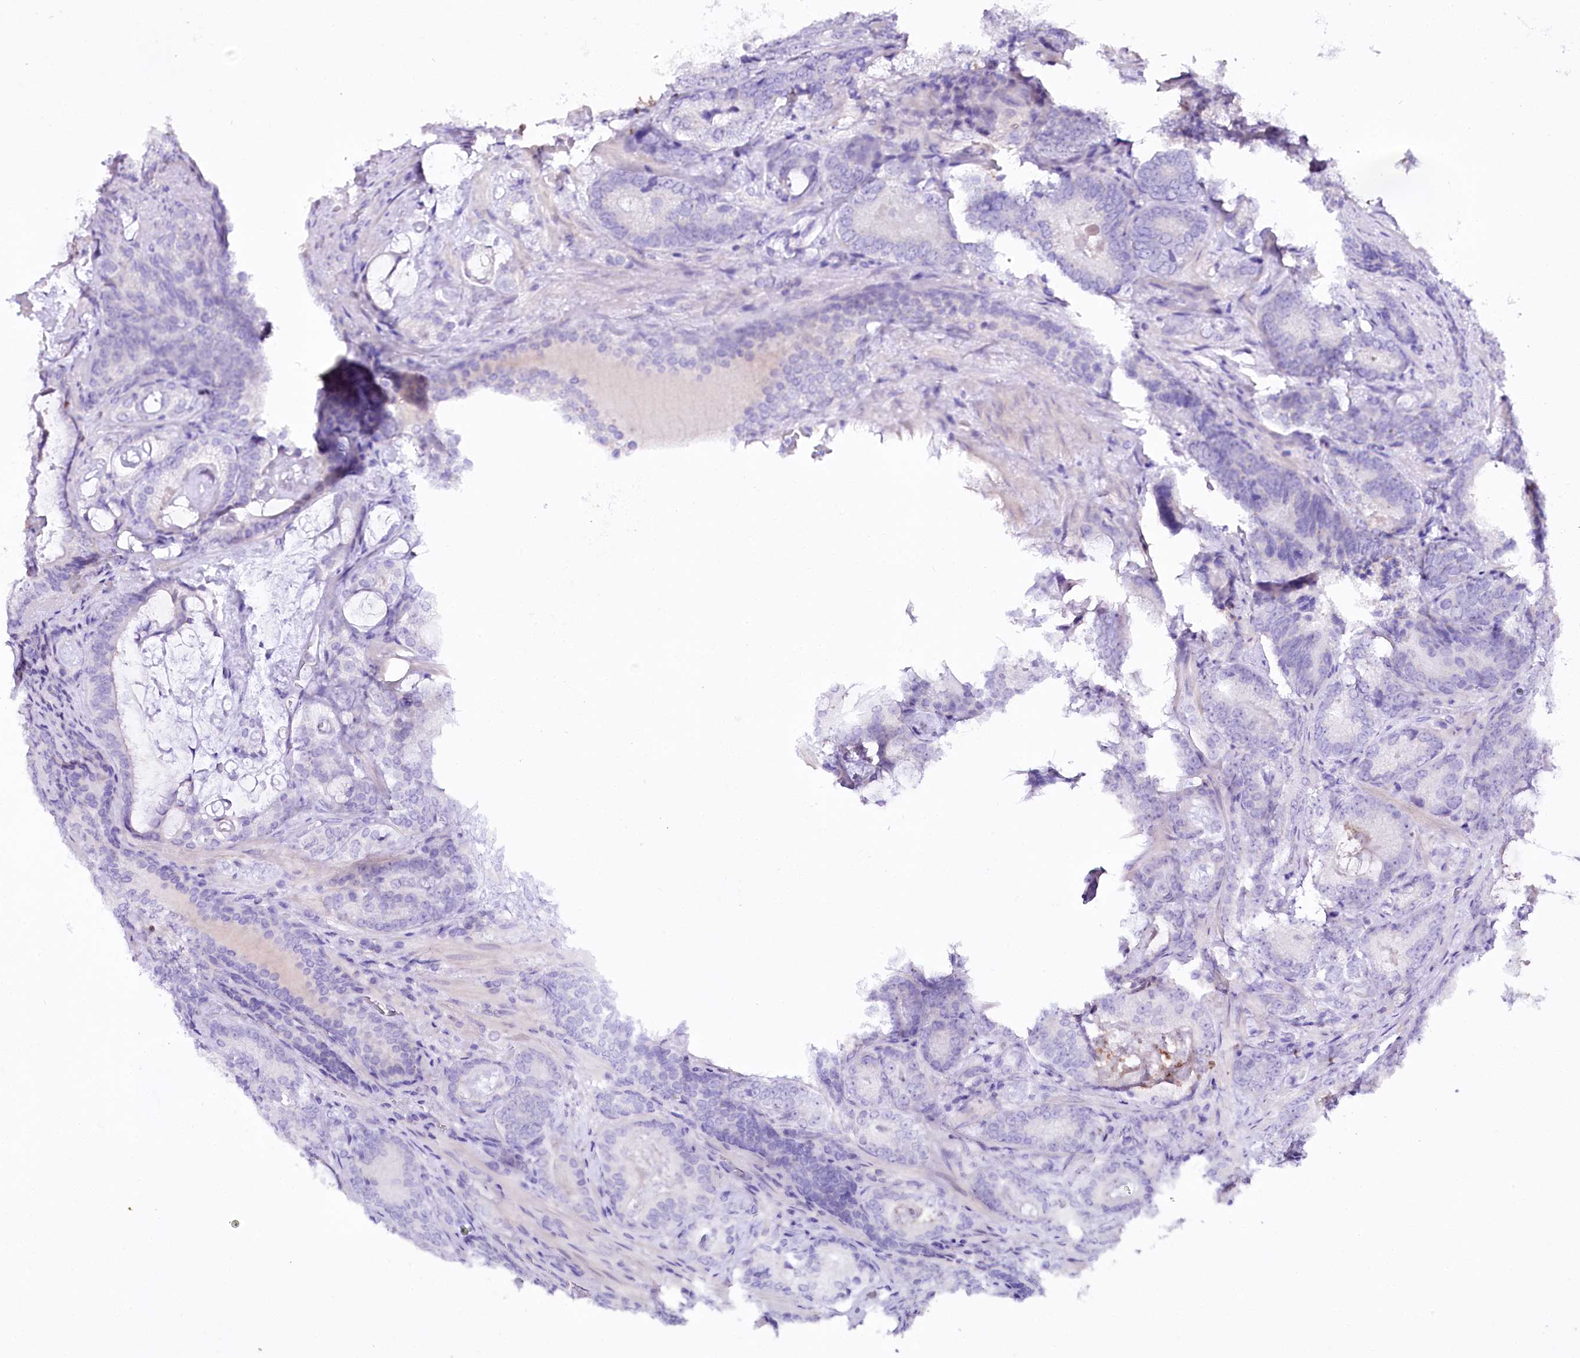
{"staining": {"intensity": "negative", "quantity": "none", "location": "none"}, "tissue": "prostate cancer", "cell_type": "Tumor cells", "image_type": "cancer", "snomed": [{"axis": "morphology", "description": "Adenocarcinoma, Low grade"}, {"axis": "topography", "description": "Prostate"}], "caption": "There is no significant expression in tumor cells of prostate cancer (adenocarcinoma (low-grade)).", "gene": "MYOZ1", "patient": {"sex": "male", "age": 60}}